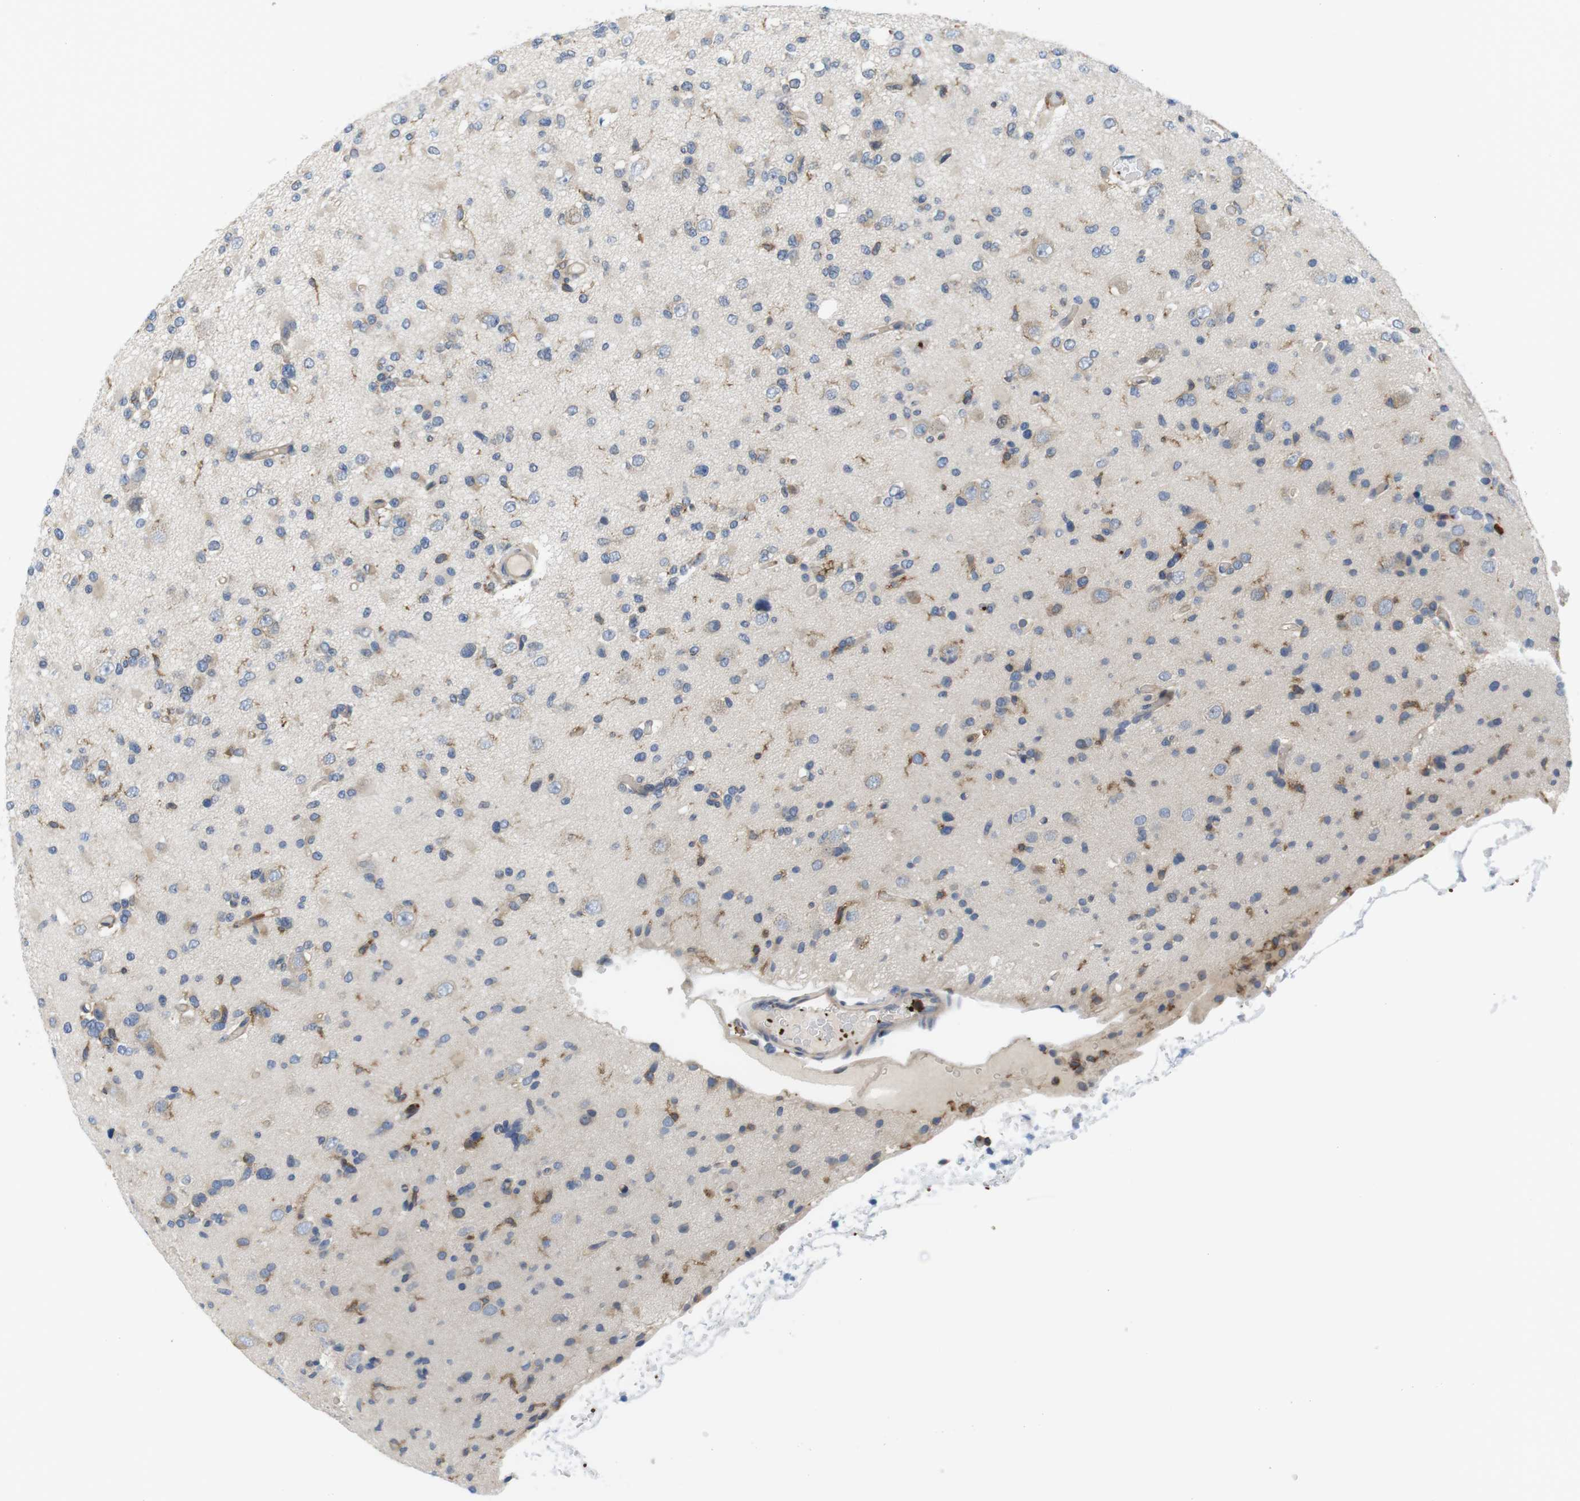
{"staining": {"intensity": "weak", "quantity": "<25%", "location": "cytoplasmic/membranous"}, "tissue": "glioma", "cell_type": "Tumor cells", "image_type": "cancer", "snomed": [{"axis": "morphology", "description": "Glioma, malignant, Low grade"}, {"axis": "topography", "description": "Brain"}], "caption": "Immunohistochemistry (IHC) image of neoplastic tissue: human malignant low-grade glioma stained with DAB demonstrates no significant protein staining in tumor cells. (DAB (3,3'-diaminobenzidine) immunohistochemistry with hematoxylin counter stain).", "gene": "HERPUD2", "patient": {"sex": "female", "age": 22}}